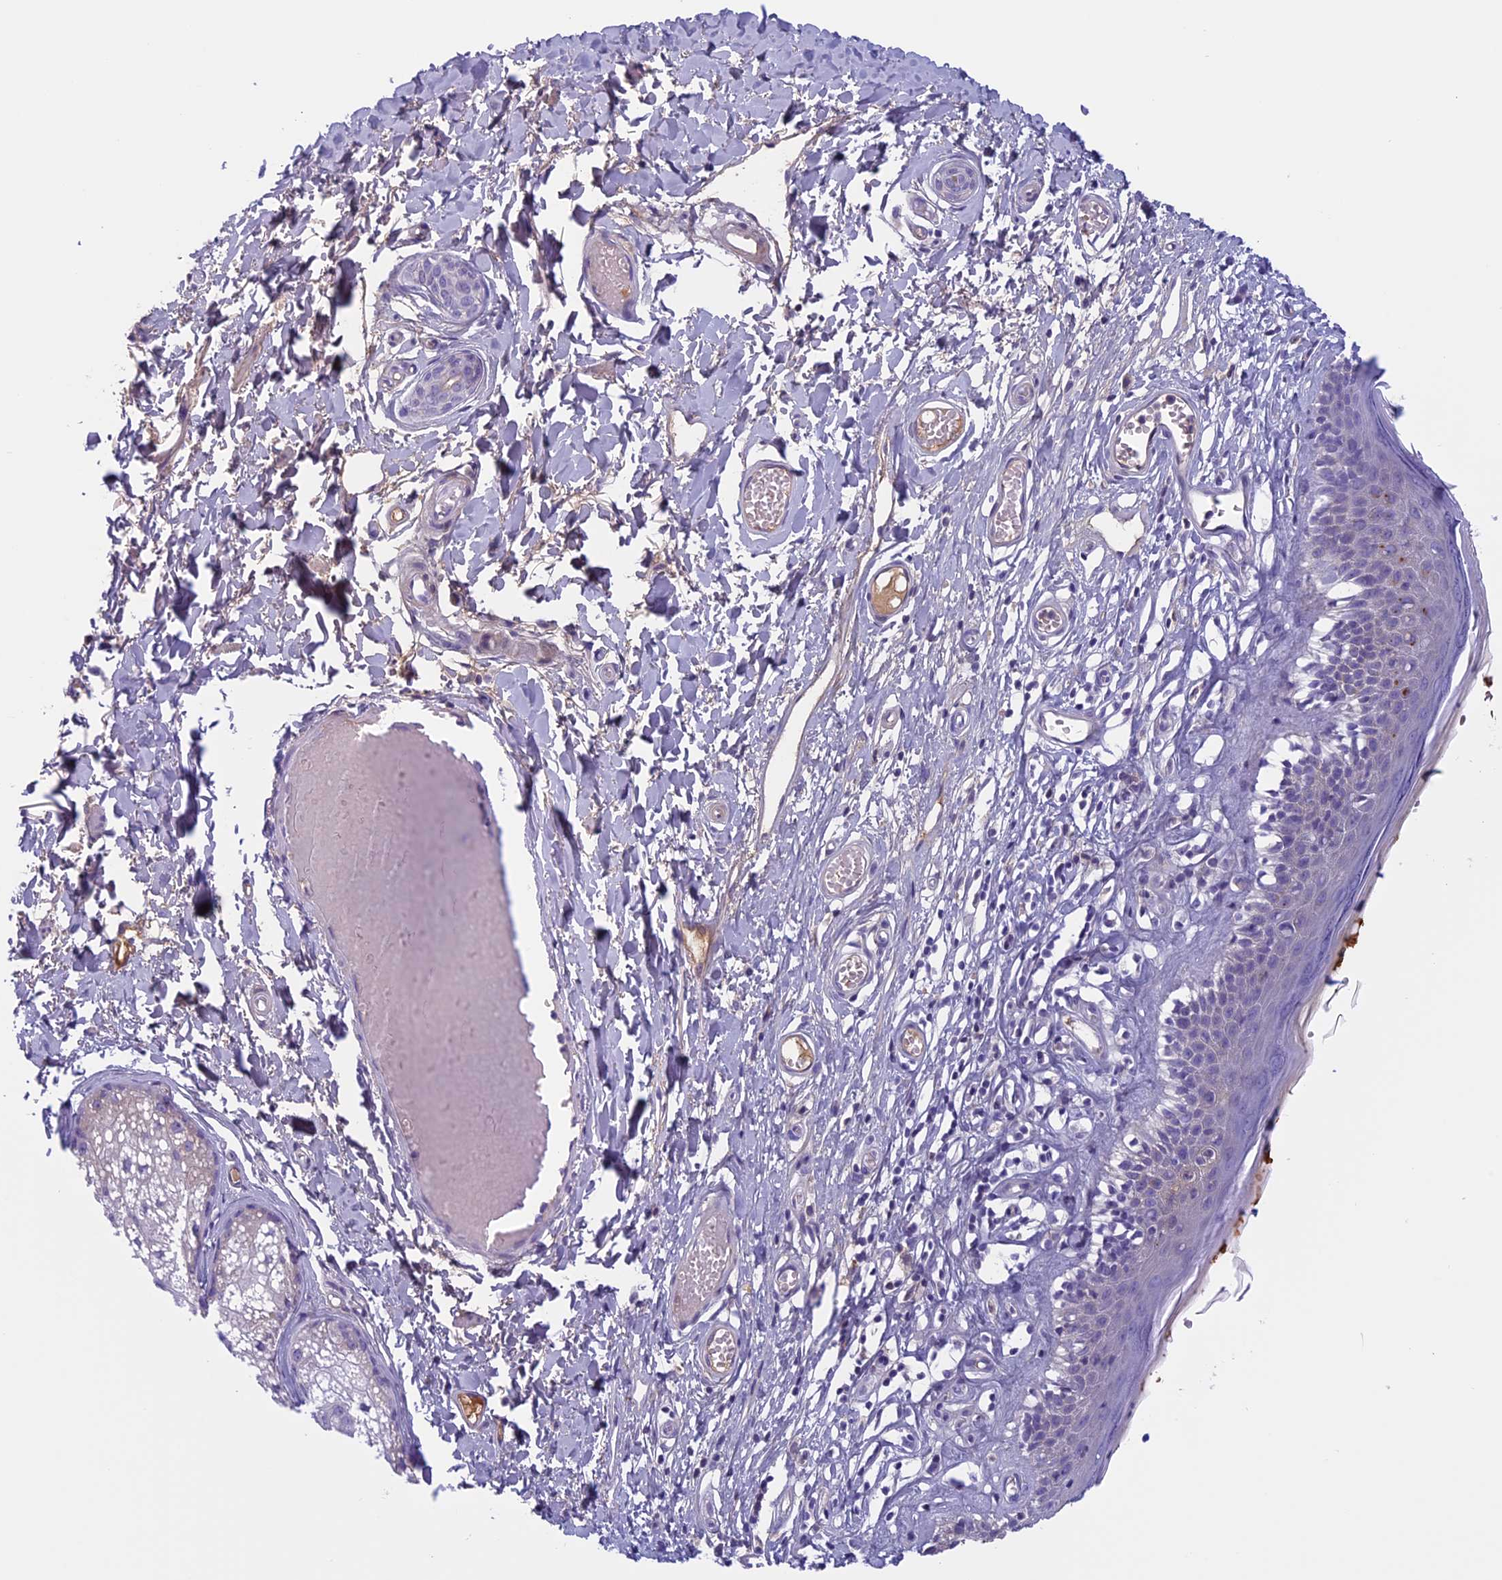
{"staining": {"intensity": "negative", "quantity": "none", "location": "none"}, "tissue": "skin", "cell_type": "Epidermal cells", "image_type": "normal", "snomed": [{"axis": "morphology", "description": "Normal tissue, NOS"}, {"axis": "topography", "description": "Adipose tissue"}, {"axis": "topography", "description": "Vascular tissue"}, {"axis": "topography", "description": "Vulva"}, {"axis": "topography", "description": "Peripheral nerve tissue"}], "caption": "Immunohistochemistry (IHC) image of normal skin: human skin stained with DAB exhibits no significant protein positivity in epidermal cells.", "gene": "ANGPTL2", "patient": {"sex": "female", "age": 86}}